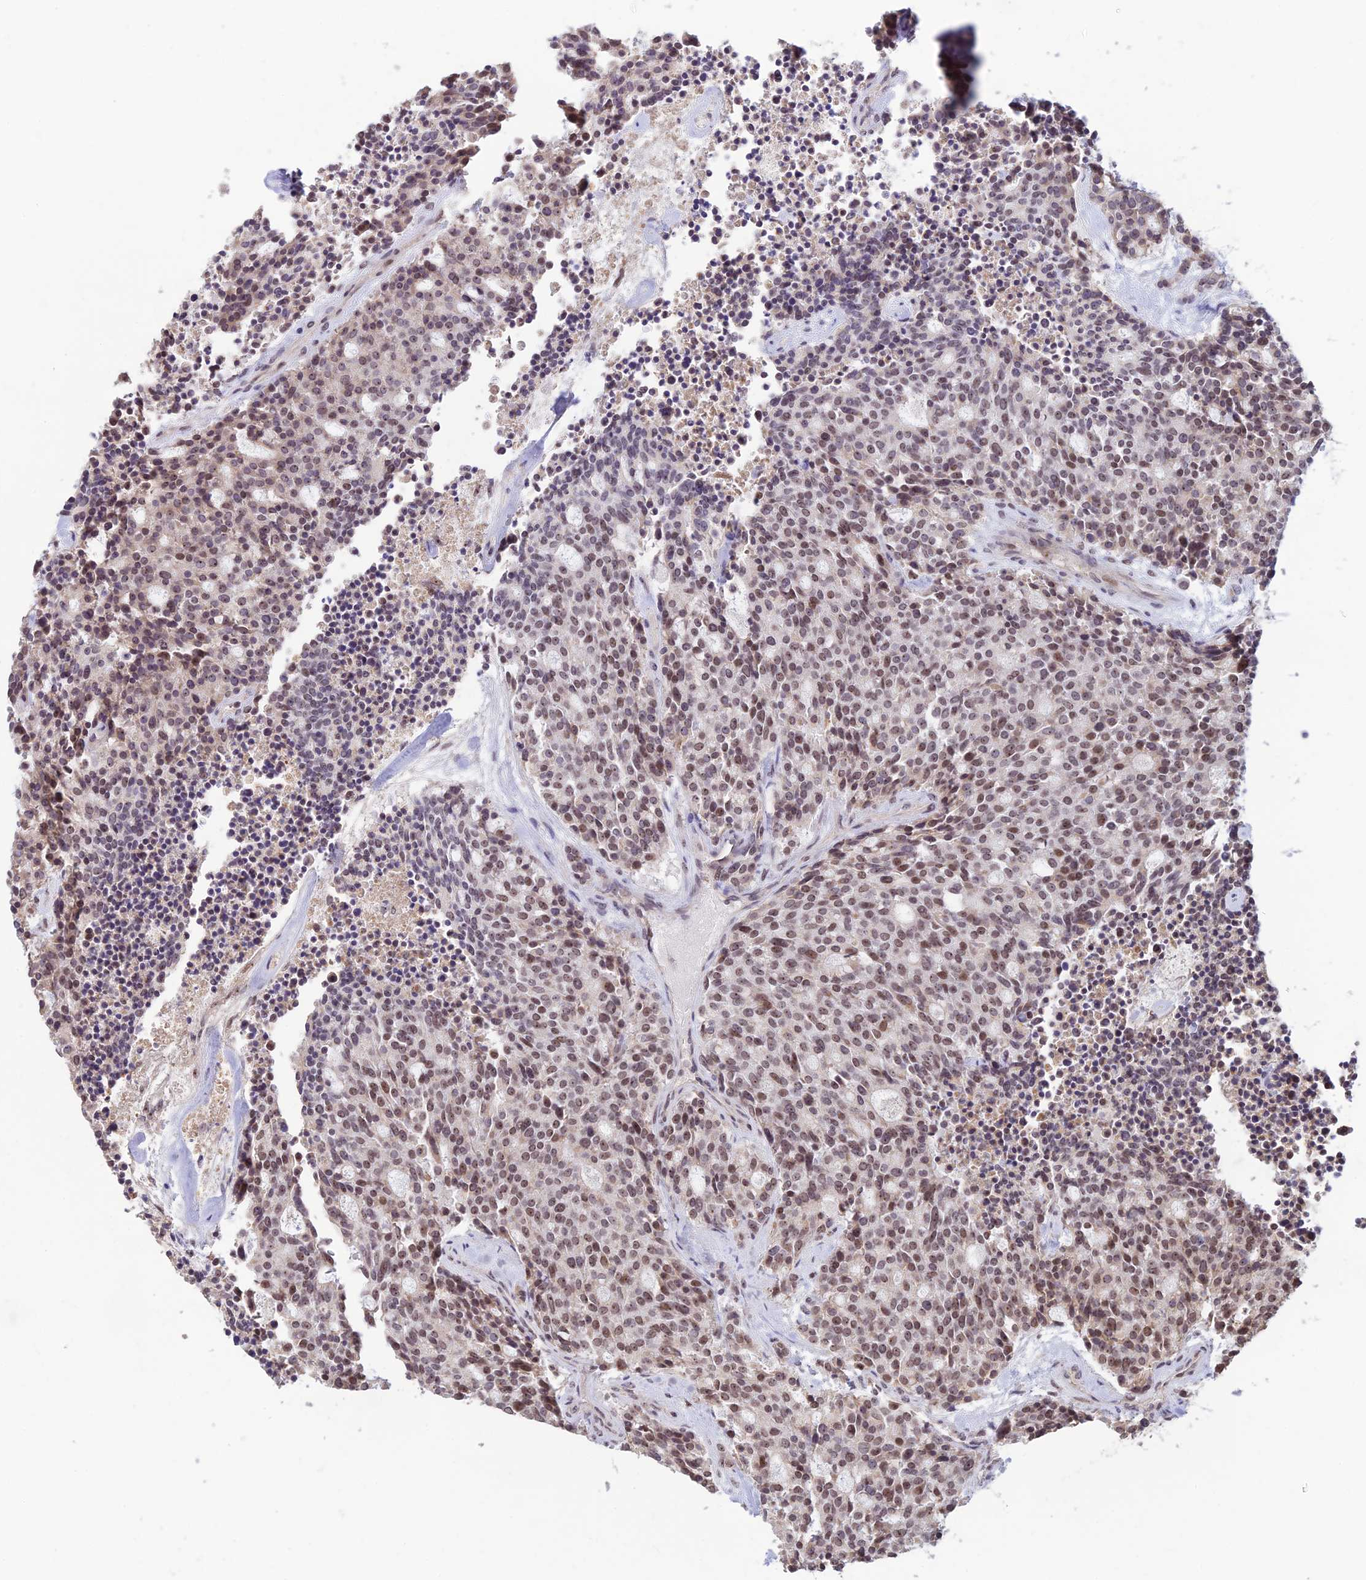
{"staining": {"intensity": "moderate", "quantity": "25%-75%", "location": "nuclear"}, "tissue": "carcinoid", "cell_type": "Tumor cells", "image_type": "cancer", "snomed": [{"axis": "morphology", "description": "Carcinoid, malignant, NOS"}, {"axis": "topography", "description": "Pancreas"}], "caption": "Carcinoid (malignant) stained with immunohistochemistry shows moderate nuclear staining in approximately 25%-75% of tumor cells.", "gene": "POLR1G", "patient": {"sex": "female", "age": 54}}